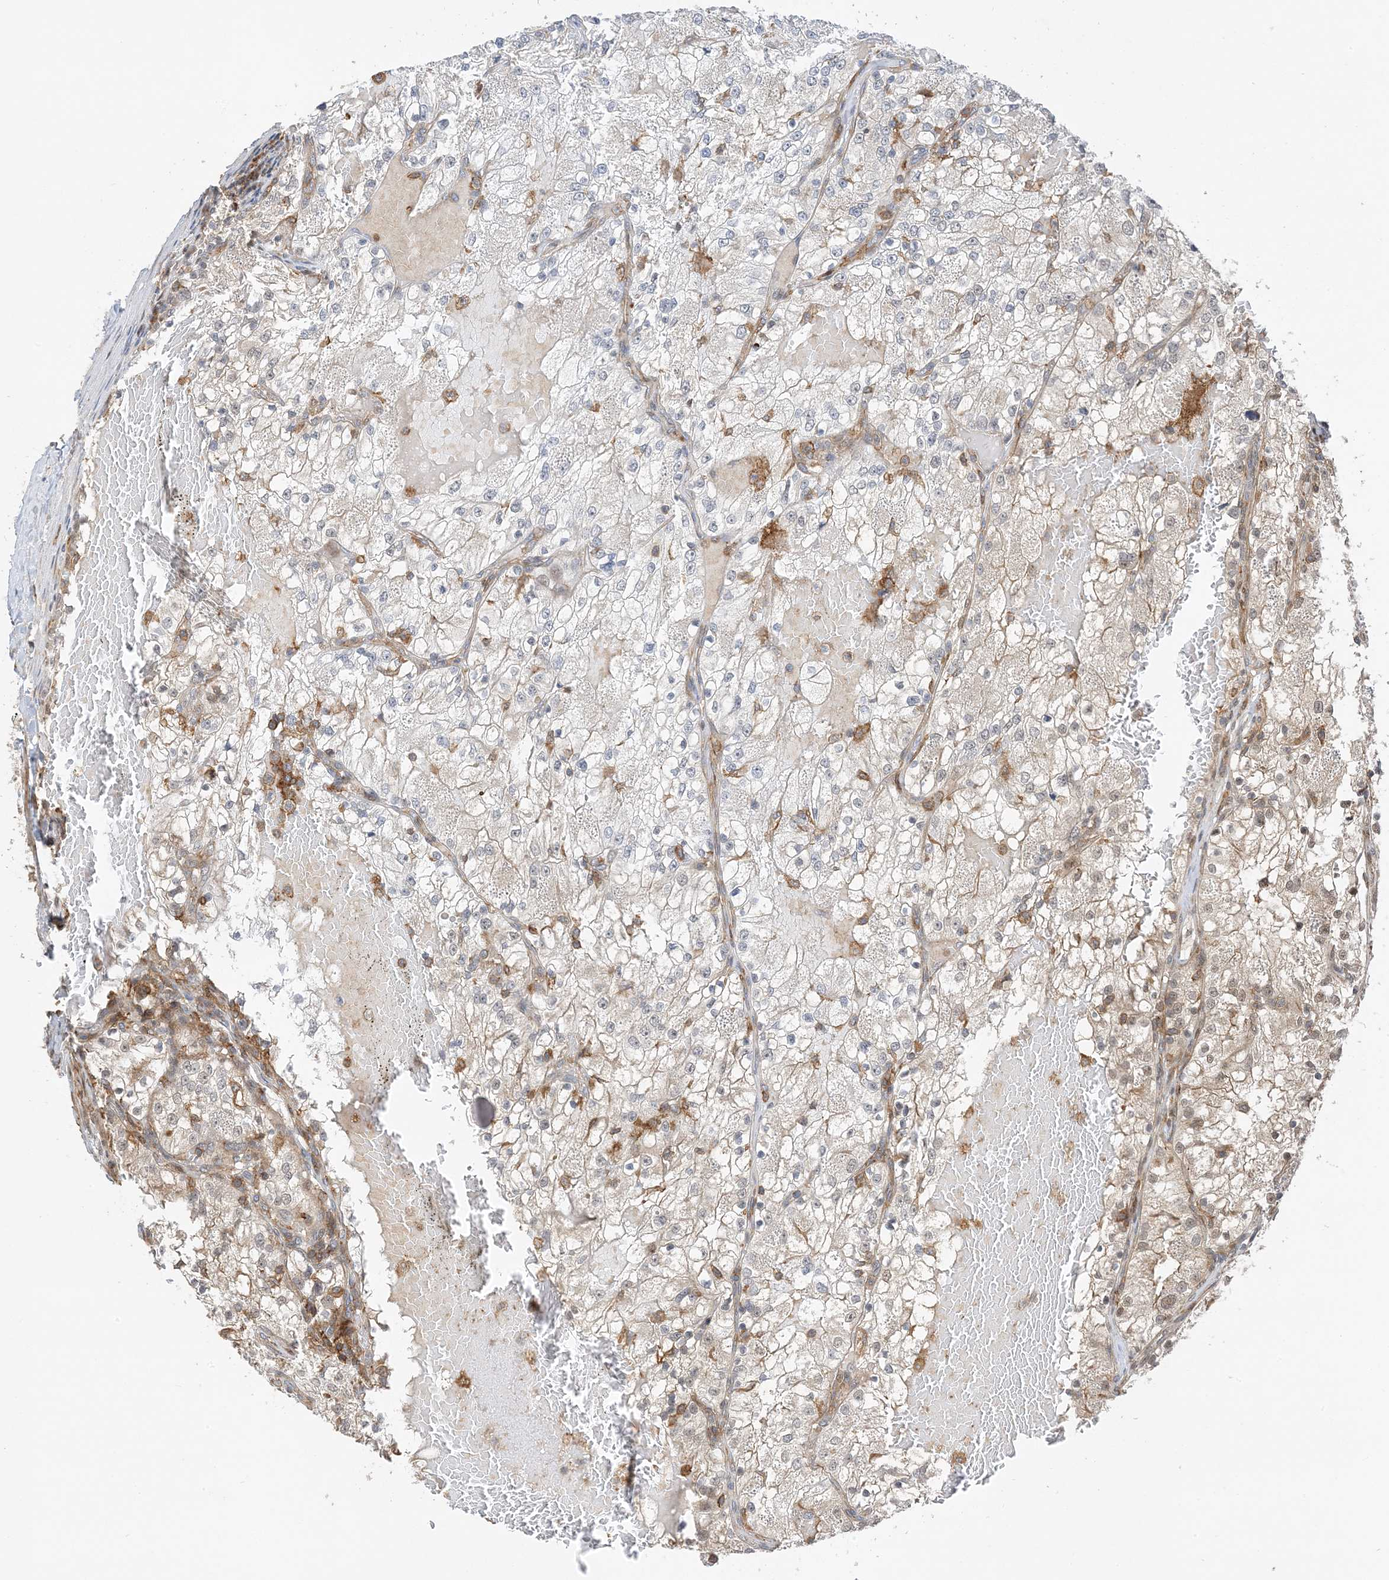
{"staining": {"intensity": "weak", "quantity": "<25%", "location": "cytoplasmic/membranous,nuclear"}, "tissue": "renal cancer", "cell_type": "Tumor cells", "image_type": "cancer", "snomed": [{"axis": "morphology", "description": "Normal tissue, NOS"}, {"axis": "morphology", "description": "Adenocarcinoma, NOS"}, {"axis": "topography", "description": "Kidney"}], "caption": "There is no significant staining in tumor cells of renal cancer (adenocarcinoma).", "gene": "TATDN3", "patient": {"sex": "male", "age": 68}}